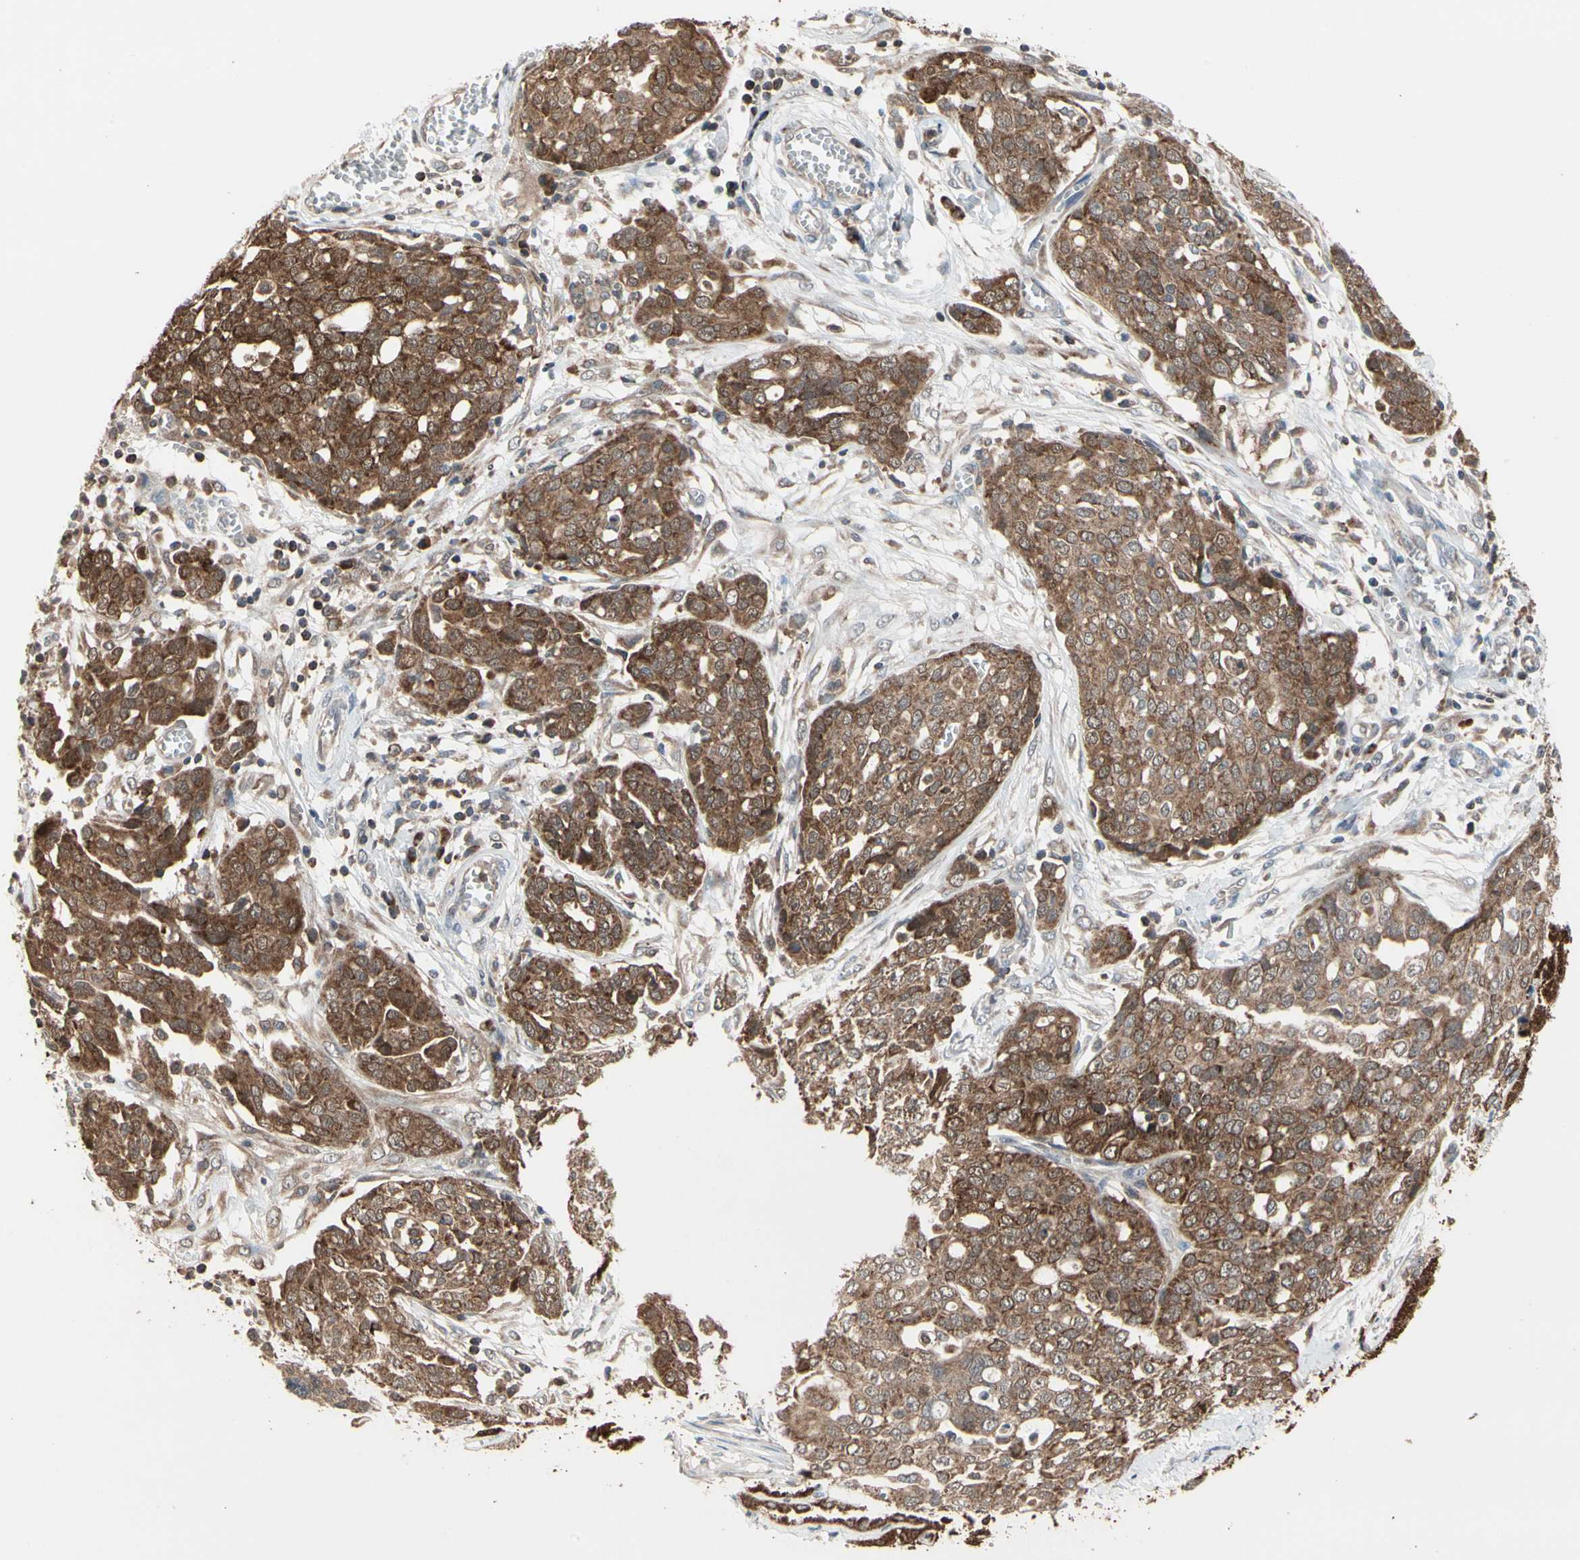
{"staining": {"intensity": "strong", "quantity": ">75%", "location": "cytoplasmic/membranous"}, "tissue": "ovarian cancer", "cell_type": "Tumor cells", "image_type": "cancer", "snomed": [{"axis": "morphology", "description": "Cystadenocarcinoma, serous, NOS"}, {"axis": "topography", "description": "Soft tissue"}, {"axis": "topography", "description": "Ovary"}], "caption": "The photomicrograph demonstrates a brown stain indicating the presence of a protein in the cytoplasmic/membranous of tumor cells in ovarian cancer.", "gene": "MTHFS", "patient": {"sex": "female", "age": 57}}